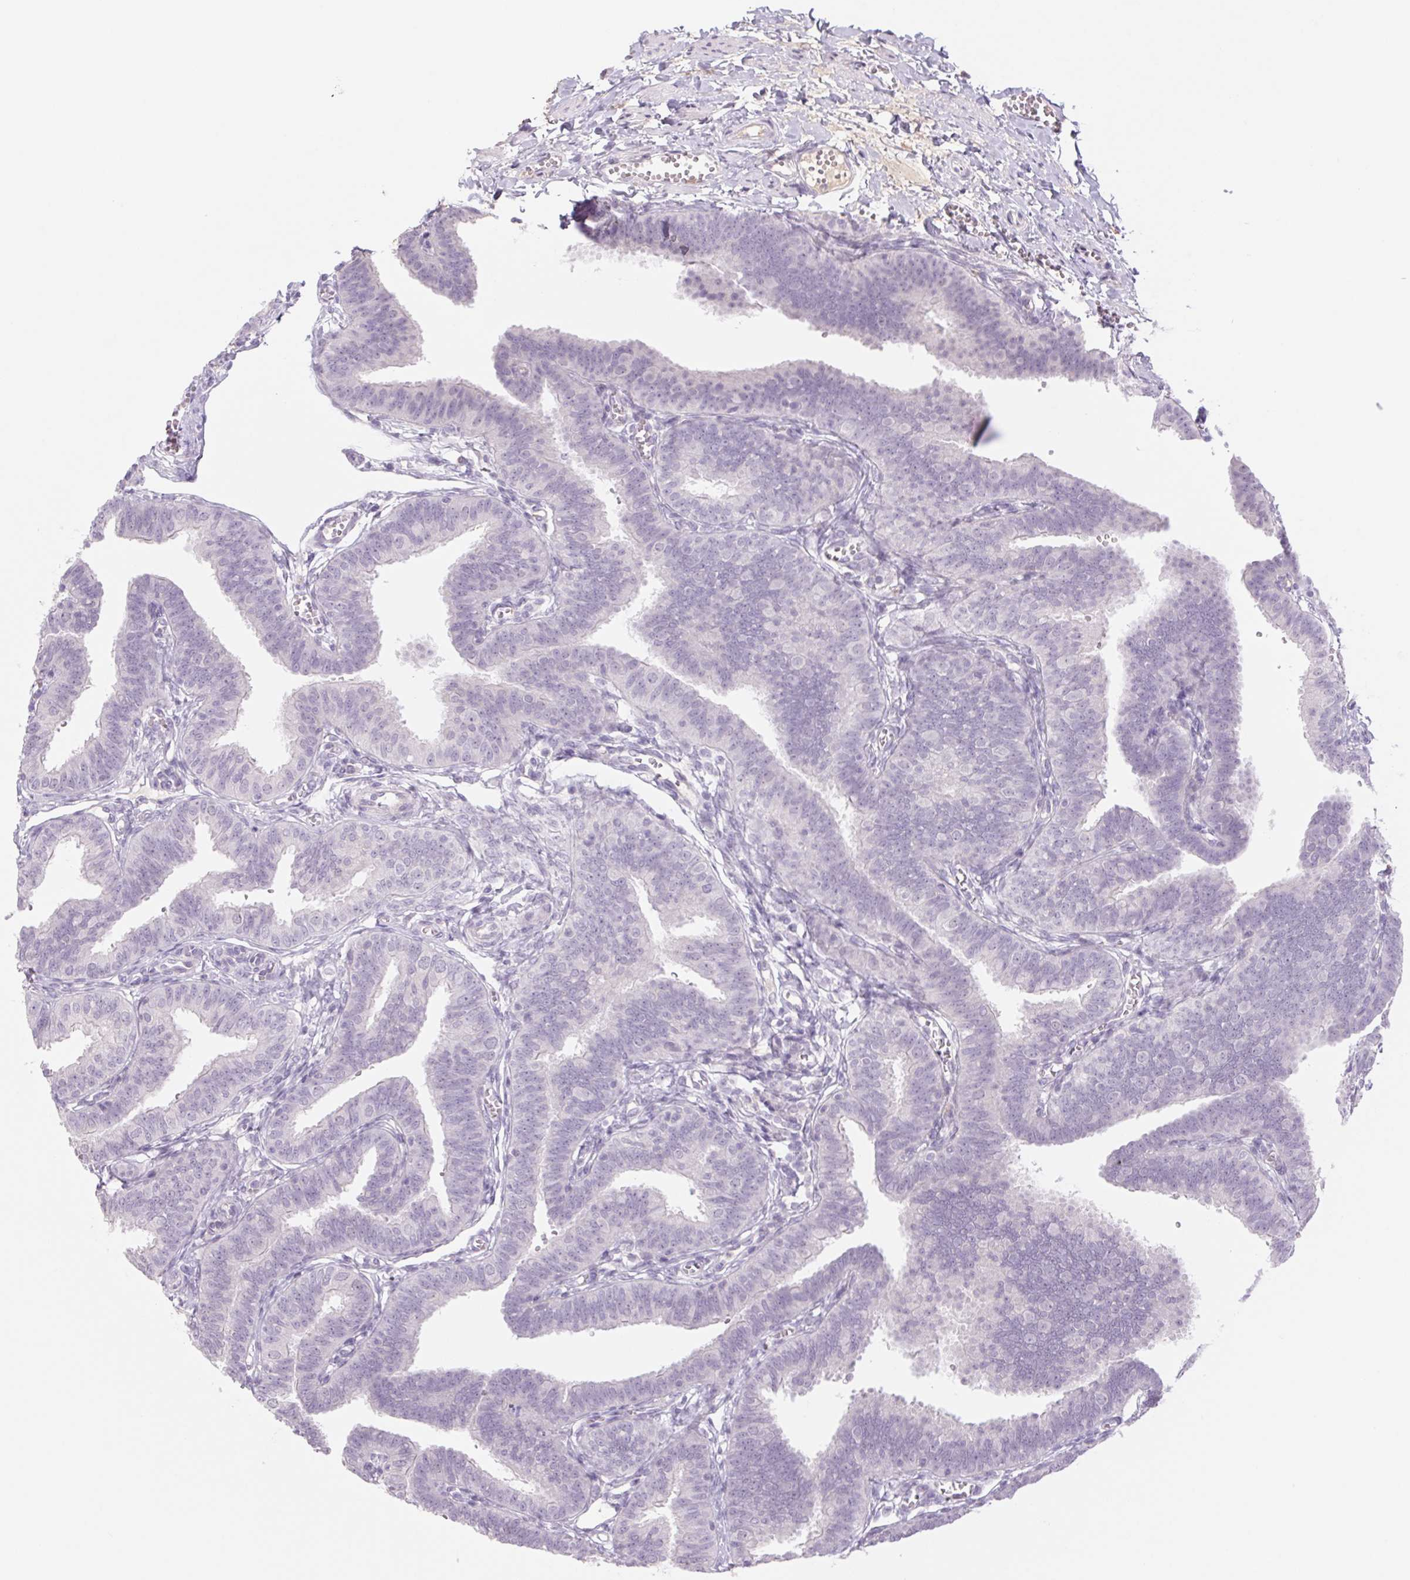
{"staining": {"intensity": "negative", "quantity": "none", "location": "none"}, "tissue": "fallopian tube", "cell_type": "Glandular cells", "image_type": "normal", "snomed": [{"axis": "morphology", "description": "Normal tissue, NOS"}, {"axis": "topography", "description": "Fallopian tube"}], "caption": "There is no significant staining in glandular cells of fallopian tube. (DAB (3,3'-diaminobenzidine) IHC with hematoxylin counter stain).", "gene": "KRT1", "patient": {"sex": "female", "age": 25}}